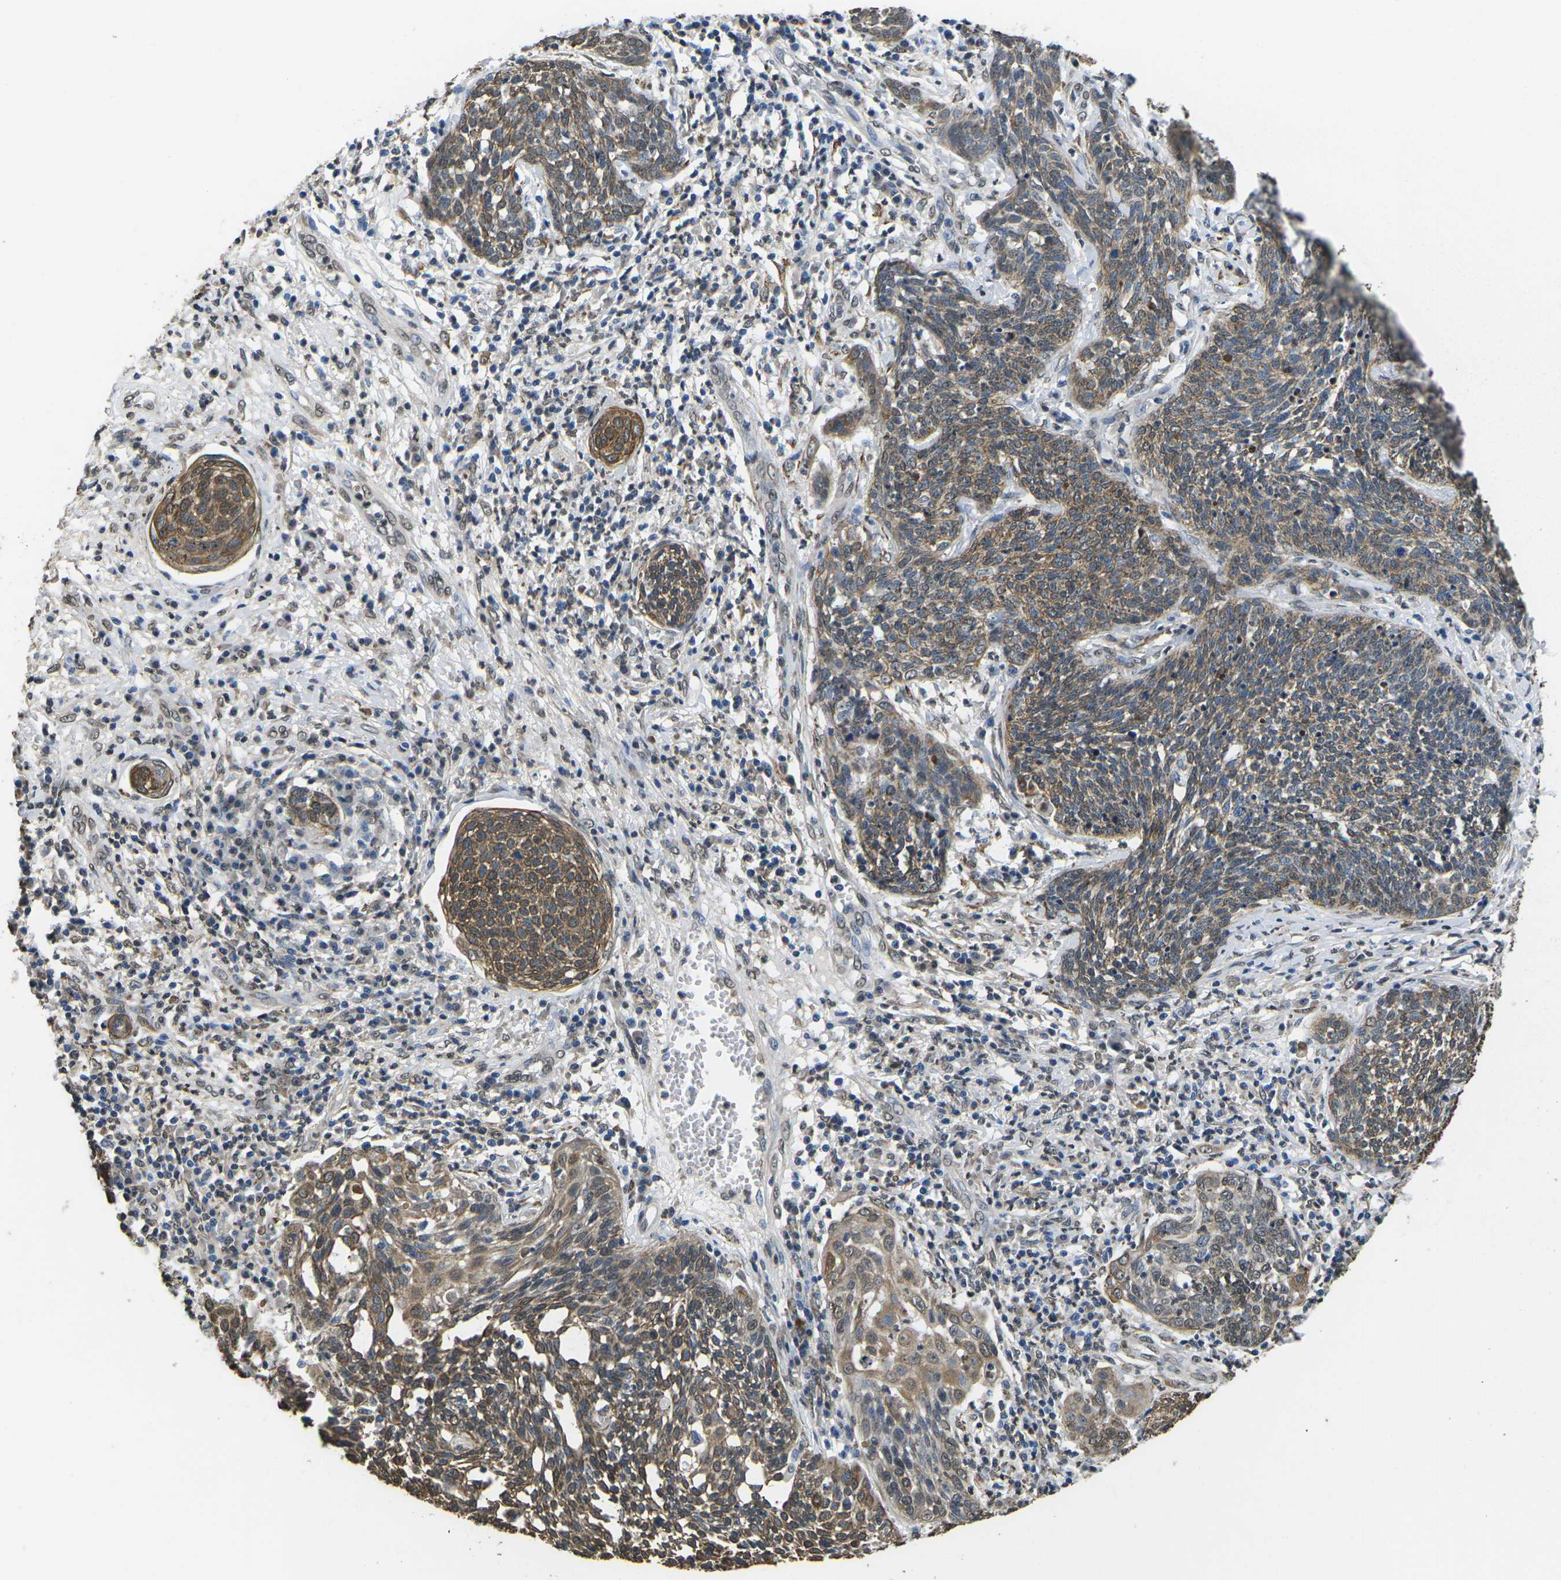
{"staining": {"intensity": "moderate", "quantity": ">75%", "location": "cytoplasmic/membranous"}, "tissue": "cervical cancer", "cell_type": "Tumor cells", "image_type": "cancer", "snomed": [{"axis": "morphology", "description": "Squamous cell carcinoma, NOS"}, {"axis": "topography", "description": "Cervix"}], "caption": "Protein staining of squamous cell carcinoma (cervical) tissue demonstrates moderate cytoplasmic/membranous expression in about >75% of tumor cells.", "gene": "SCNN1B", "patient": {"sex": "female", "age": 34}}